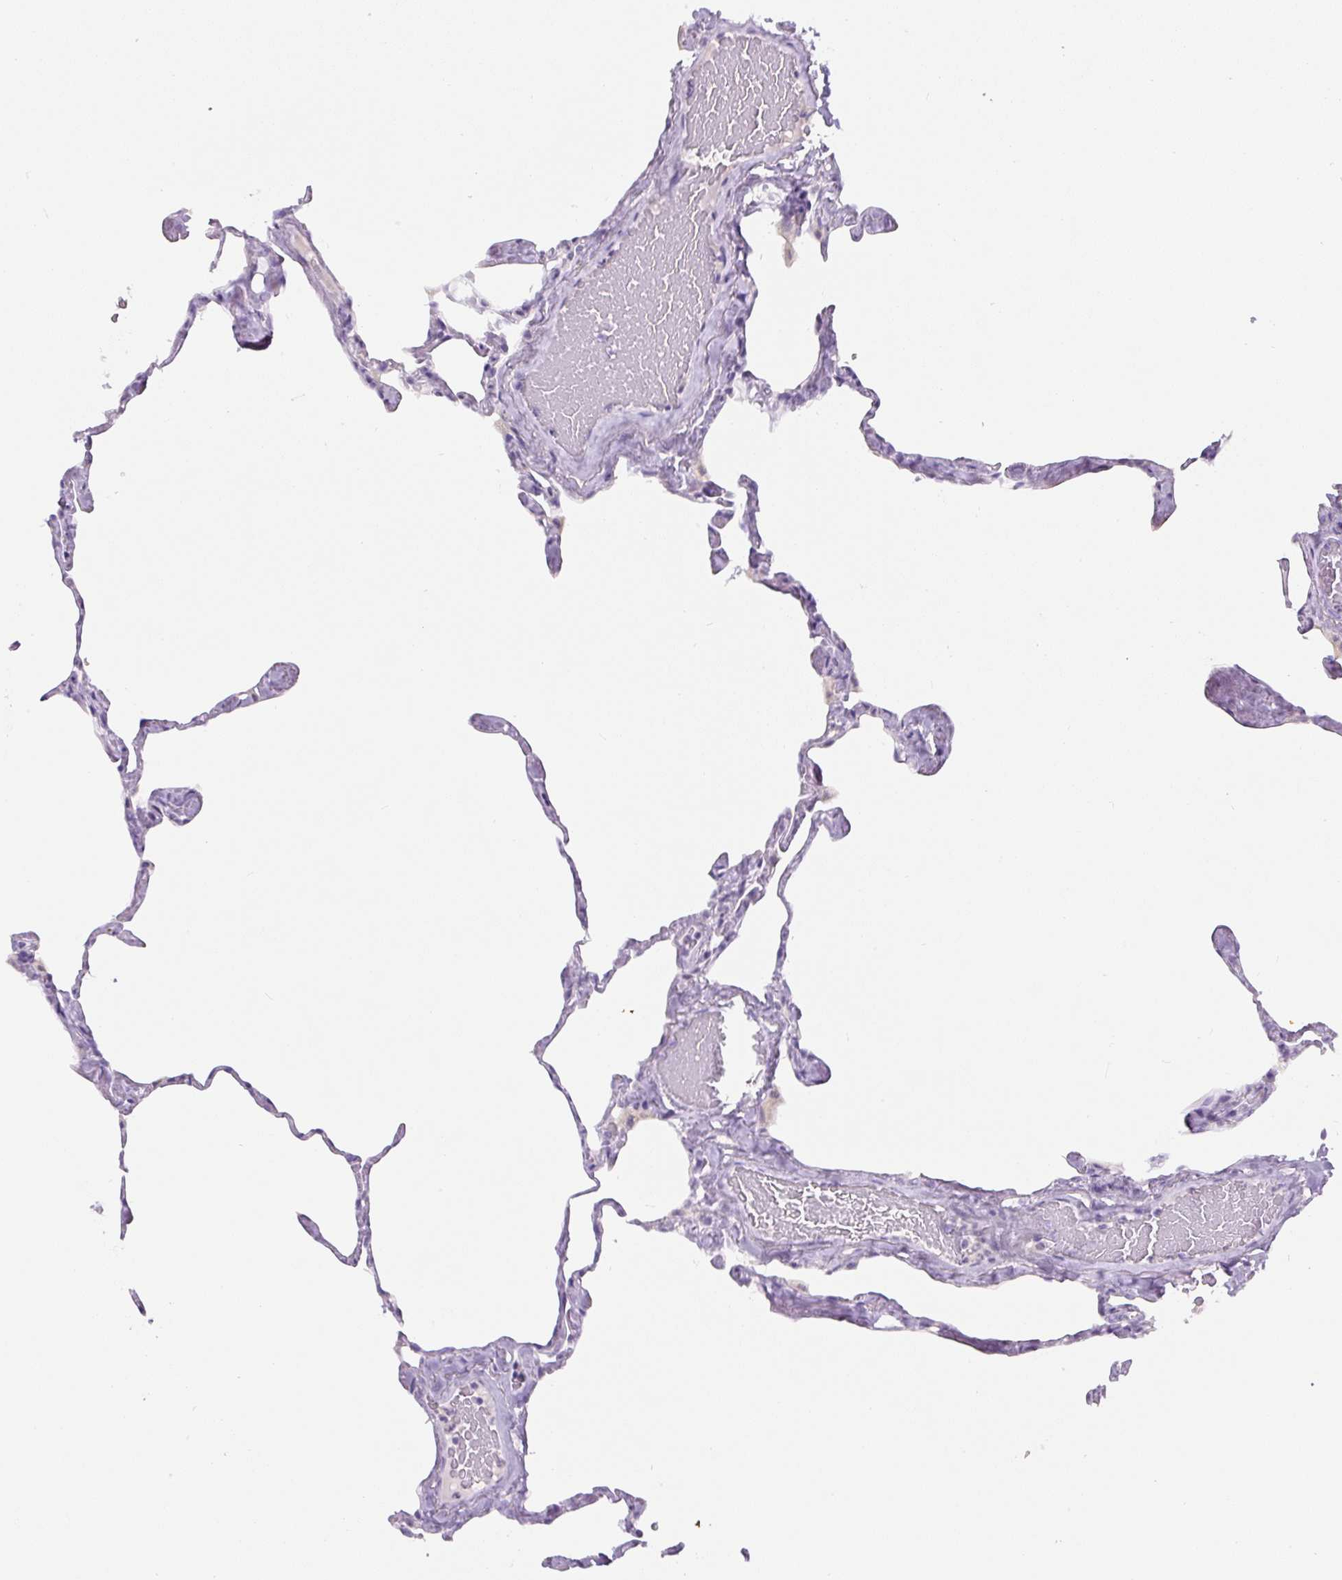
{"staining": {"intensity": "negative", "quantity": "none", "location": "none"}, "tissue": "lung", "cell_type": "Alveolar cells", "image_type": "normal", "snomed": [{"axis": "morphology", "description": "Normal tissue, NOS"}, {"axis": "topography", "description": "Lung"}], "caption": "Lung was stained to show a protein in brown. There is no significant positivity in alveolar cells. (Immunohistochemistry (ihc), brightfield microscopy, high magnification).", "gene": "SIX1", "patient": {"sex": "male", "age": 65}}